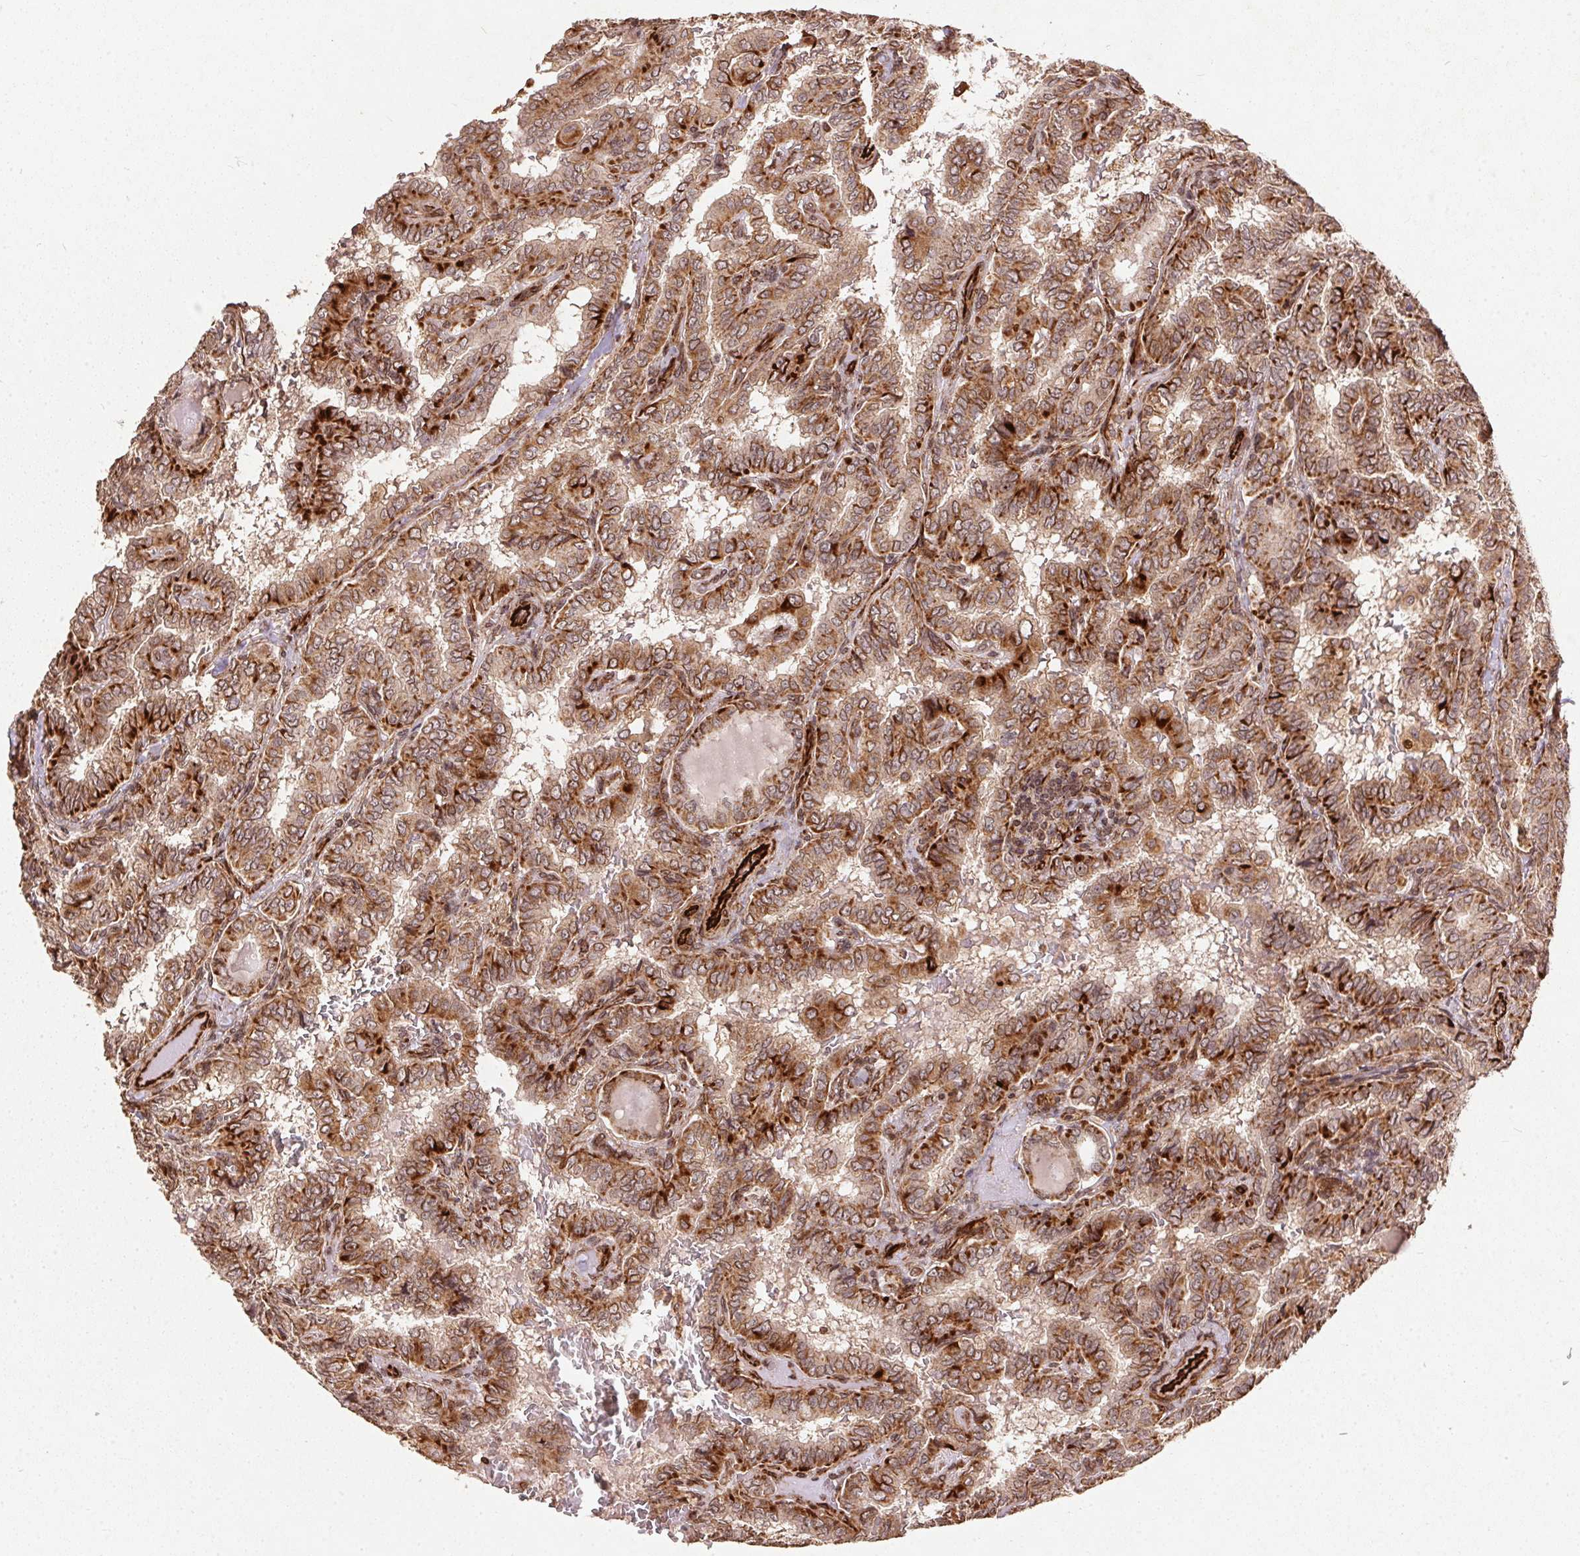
{"staining": {"intensity": "moderate", "quantity": ">75%", "location": "cytoplasmic/membranous"}, "tissue": "thyroid cancer", "cell_type": "Tumor cells", "image_type": "cancer", "snomed": [{"axis": "morphology", "description": "Papillary adenocarcinoma, NOS"}, {"axis": "topography", "description": "Thyroid gland"}], "caption": "Moderate cytoplasmic/membranous expression is seen in about >75% of tumor cells in papillary adenocarcinoma (thyroid).", "gene": "SPRED2", "patient": {"sex": "female", "age": 46}}